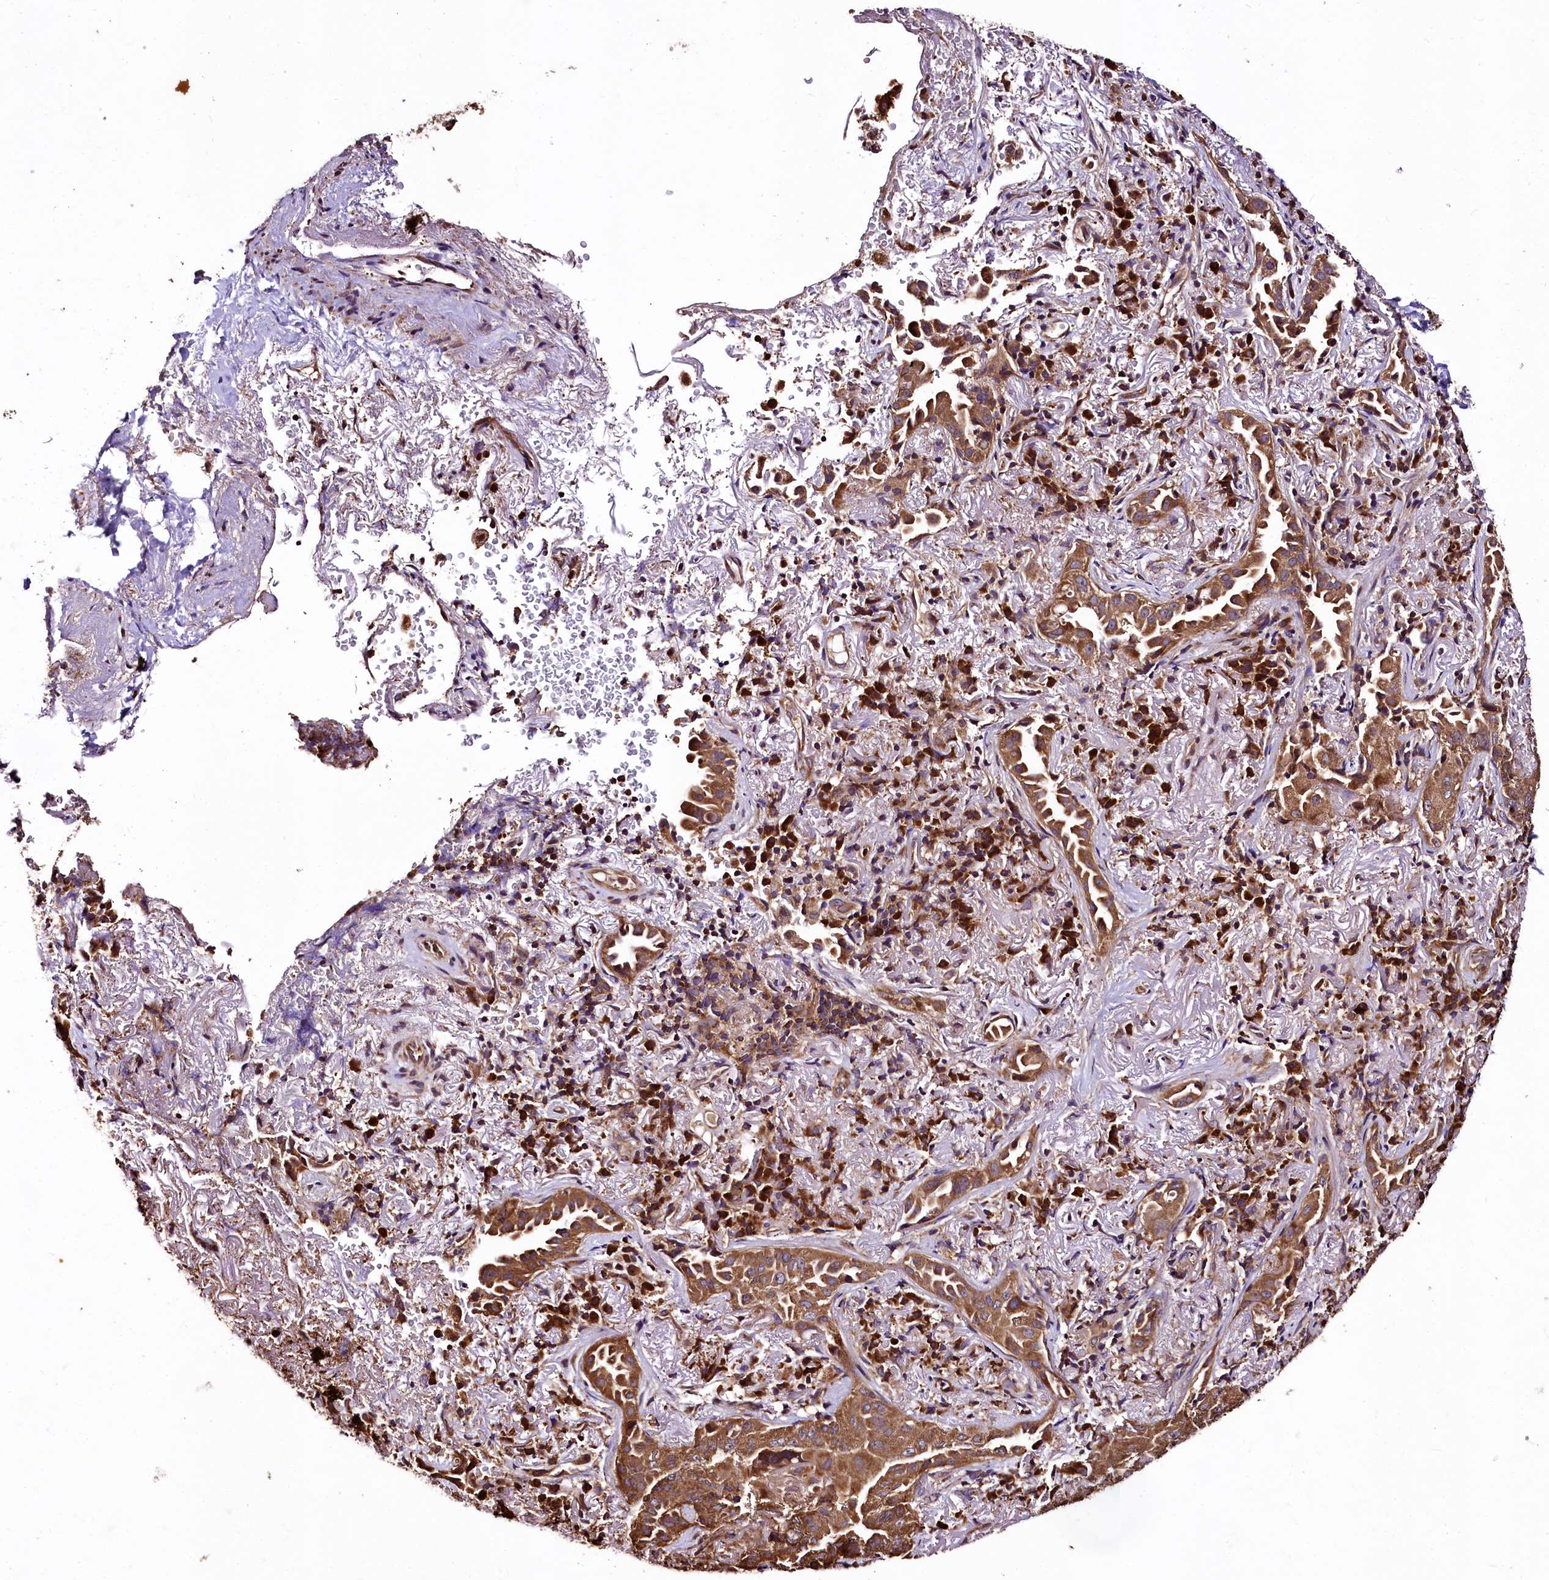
{"staining": {"intensity": "moderate", "quantity": ">75%", "location": "cytoplasmic/membranous"}, "tissue": "lung cancer", "cell_type": "Tumor cells", "image_type": "cancer", "snomed": [{"axis": "morphology", "description": "Adenocarcinoma, NOS"}, {"axis": "topography", "description": "Lung"}], "caption": "Lung cancer stained with a brown dye exhibits moderate cytoplasmic/membranous positive expression in approximately >75% of tumor cells.", "gene": "LRSAM1", "patient": {"sex": "female", "age": 69}}